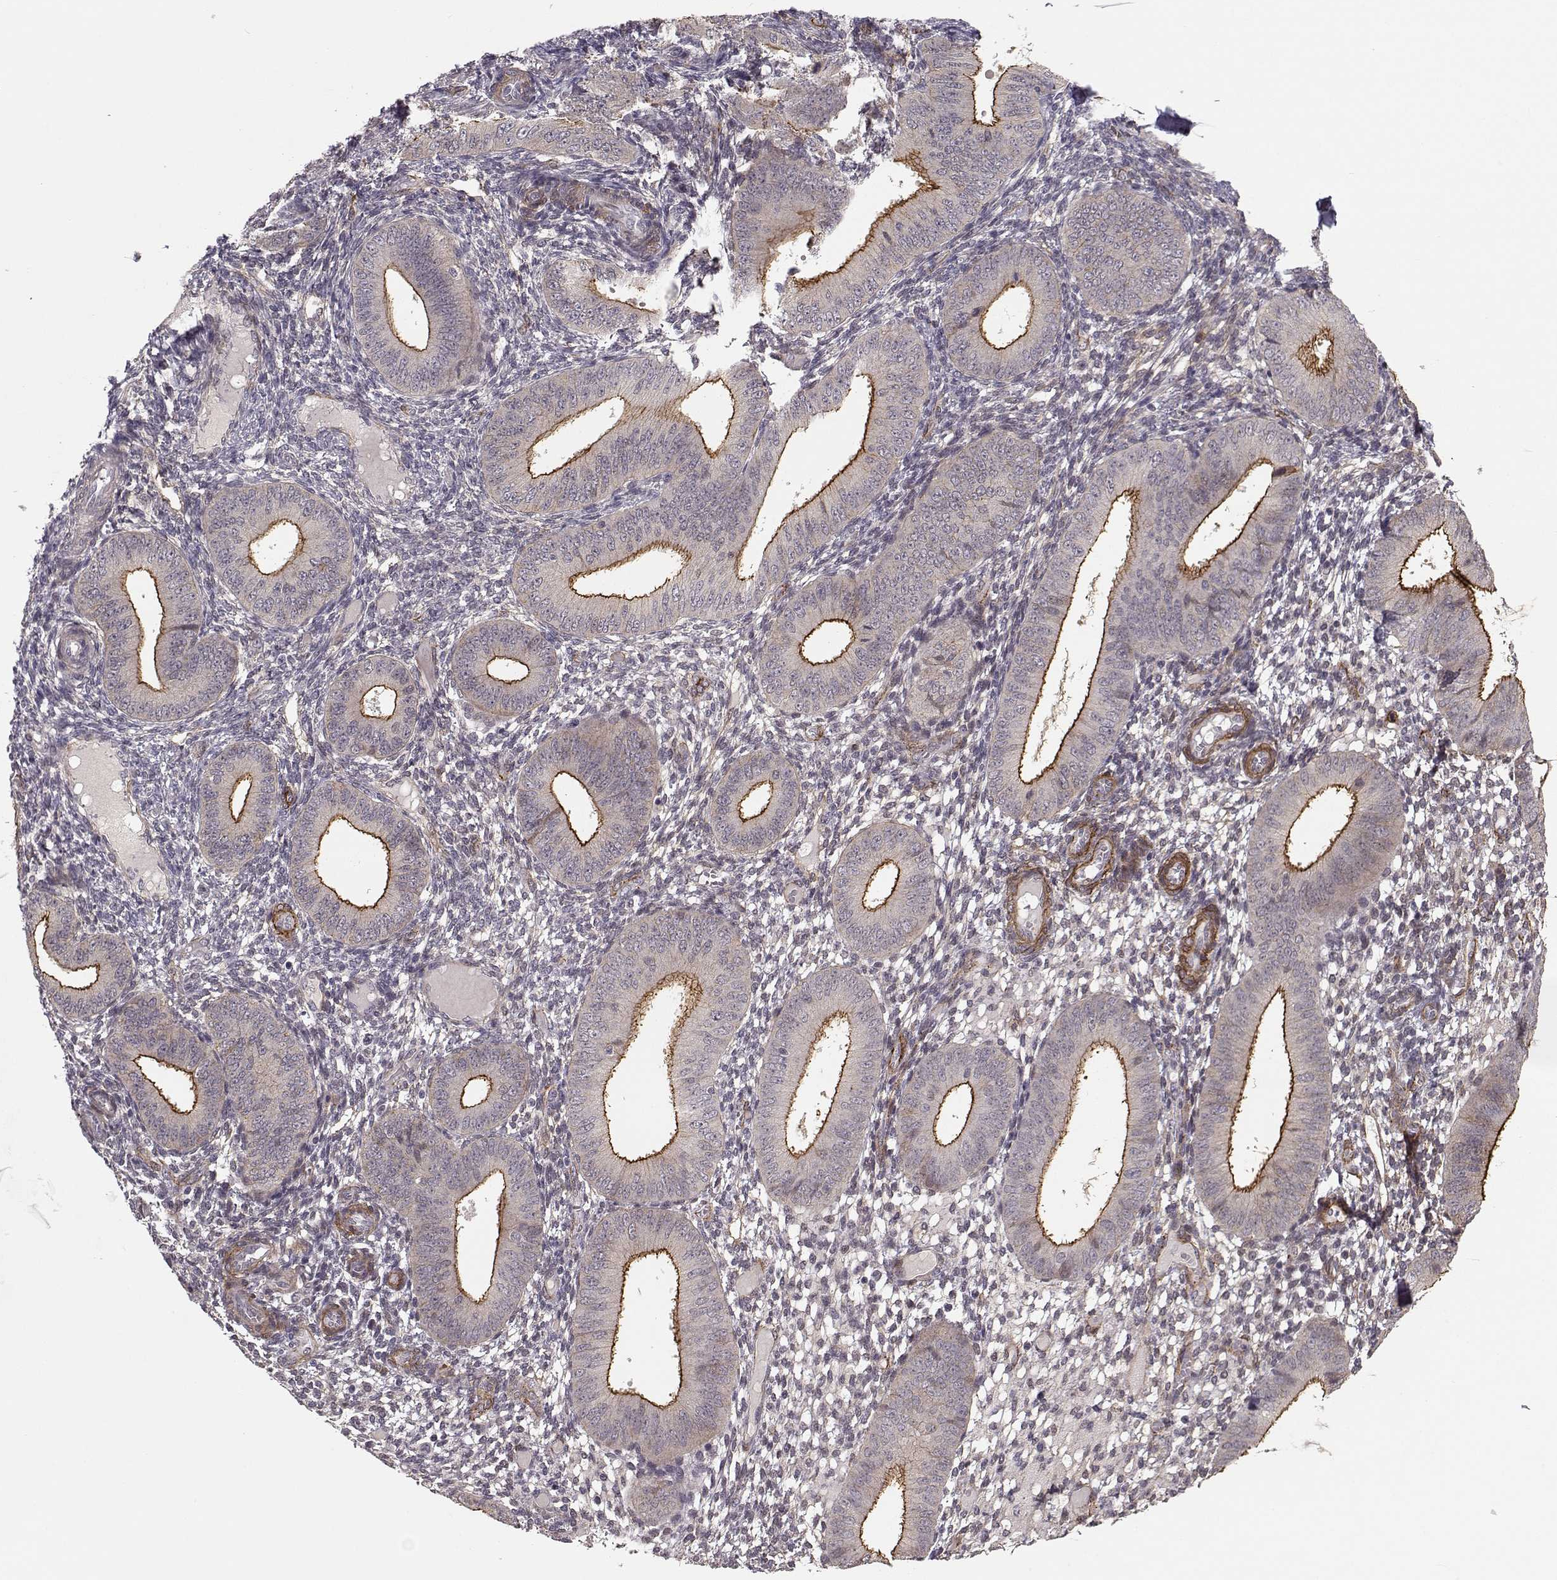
{"staining": {"intensity": "weak", "quantity": "<25%", "location": "cytoplasmic/membranous"}, "tissue": "endometrium", "cell_type": "Cells in endometrial stroma", "image_type": "normal", "snomed": [{"axis": "morphology", "description": "Normal tissue, NOS"}, {"axis": "topography", "description": "Endometrium"}], "caption": "Immunohistochemical staining of benign endometrium shows no significant positivity in cells in endometrial stroma. Brightfield microscopy of immunohistochemistry (IHC) stained with DAB (3,3'-diaminobenzidine) (brown) and hematoxylin (blue), captured at high magnification.", "gene": "PLEKHG3", "patient": {"sex": "female", "age": 39}}